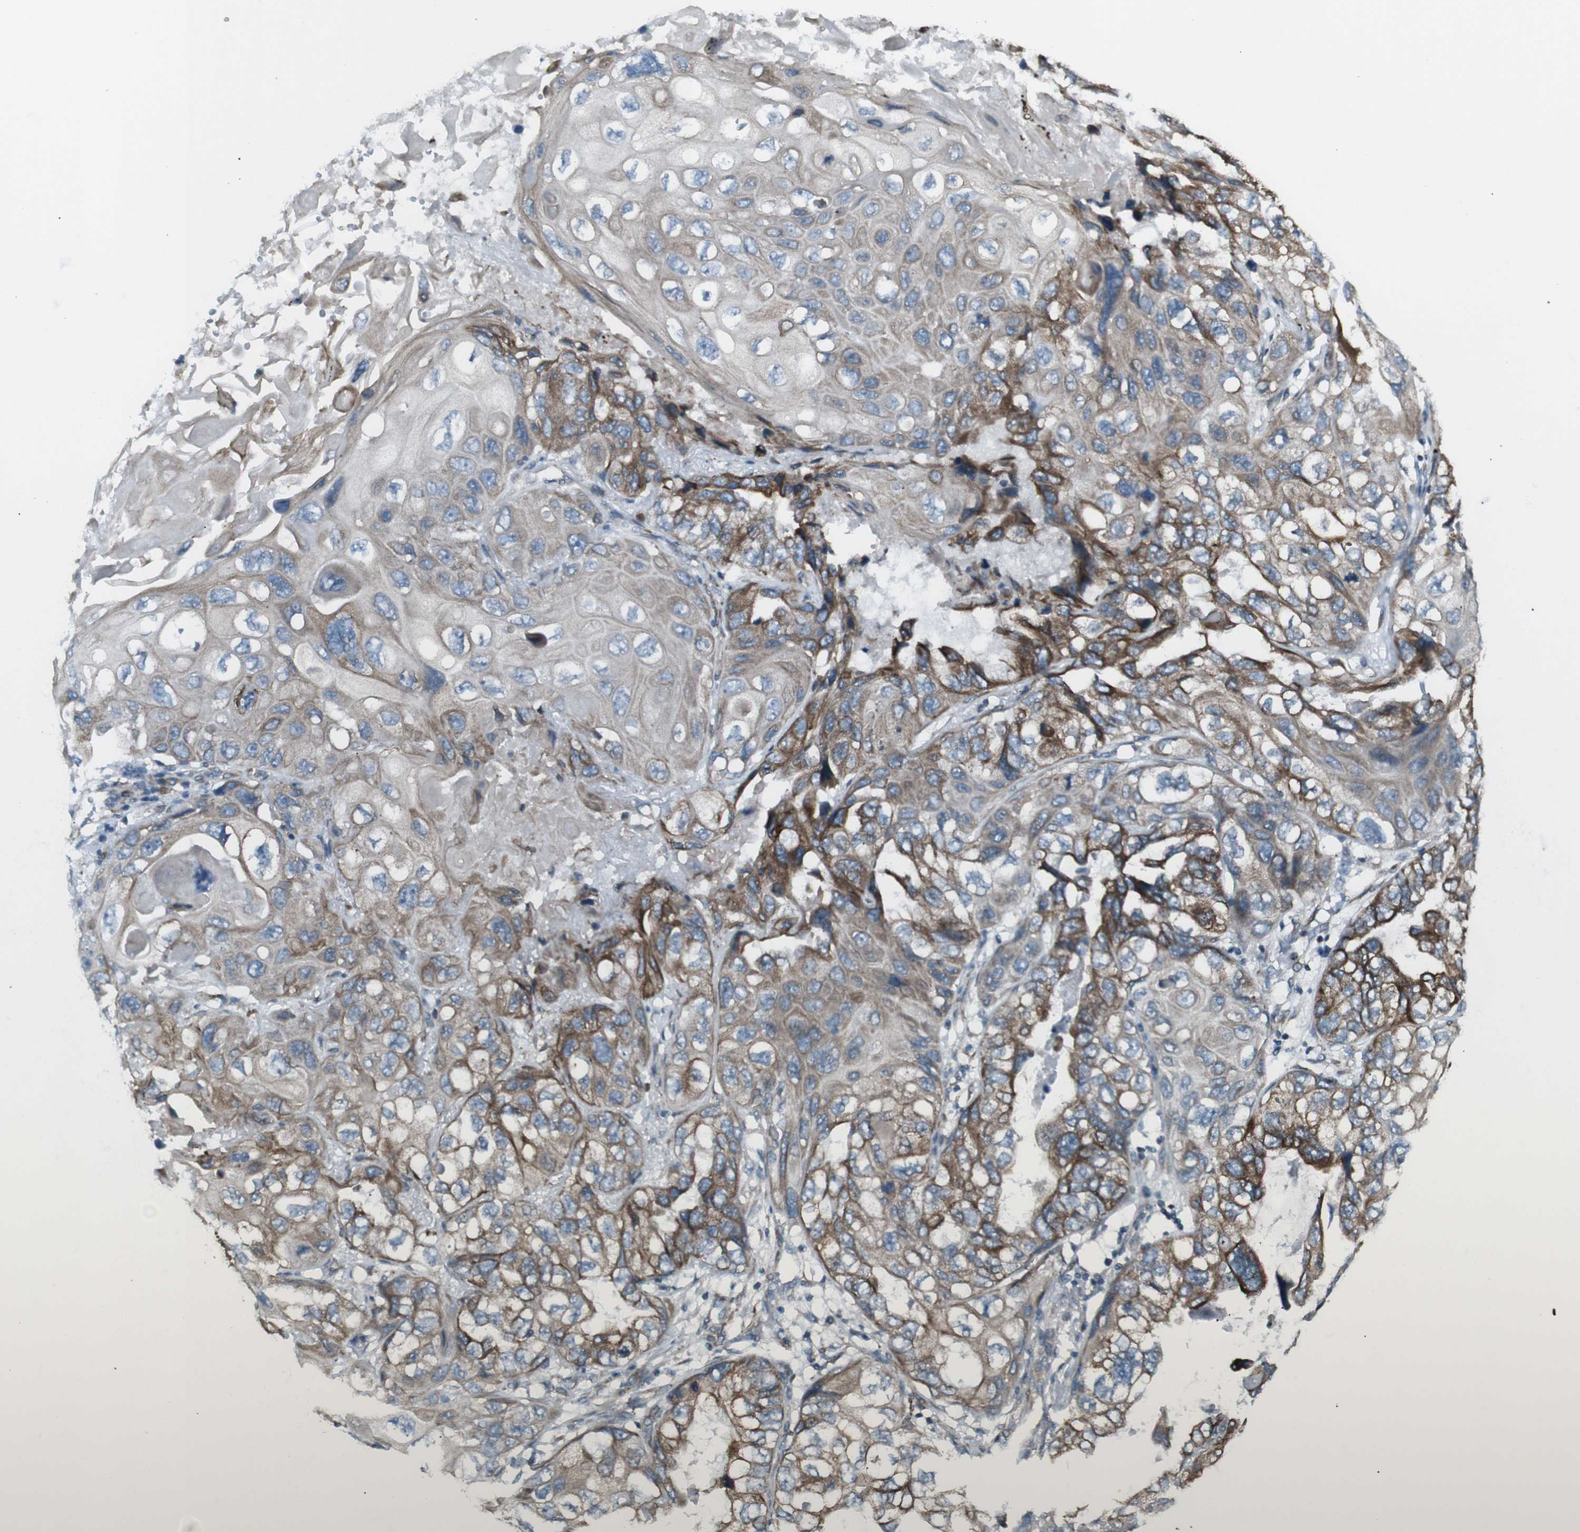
{"staining": {"intensity": "moderate", "quantity": "25%-75%", "location": "cytoplasmic/membranous"}, "tissue": "lung cancer", "cell_type": "Tumor cells", "image_type": "cancer", "snomed": [{"axis": "morphology", "description": "Squamous cell carcinoma, NOS"}, {"axis": "topography", "description": "Lung"}], "caption": "An image showing moderate cytoplasmic/membranous staining in about 25%-75% of tumor cells in squamous cell carcinoma (lung), as visualized by brown immunohistochemical staining.", "gene": "LNPK", "patient": {"sex": "female", "age": 73}}